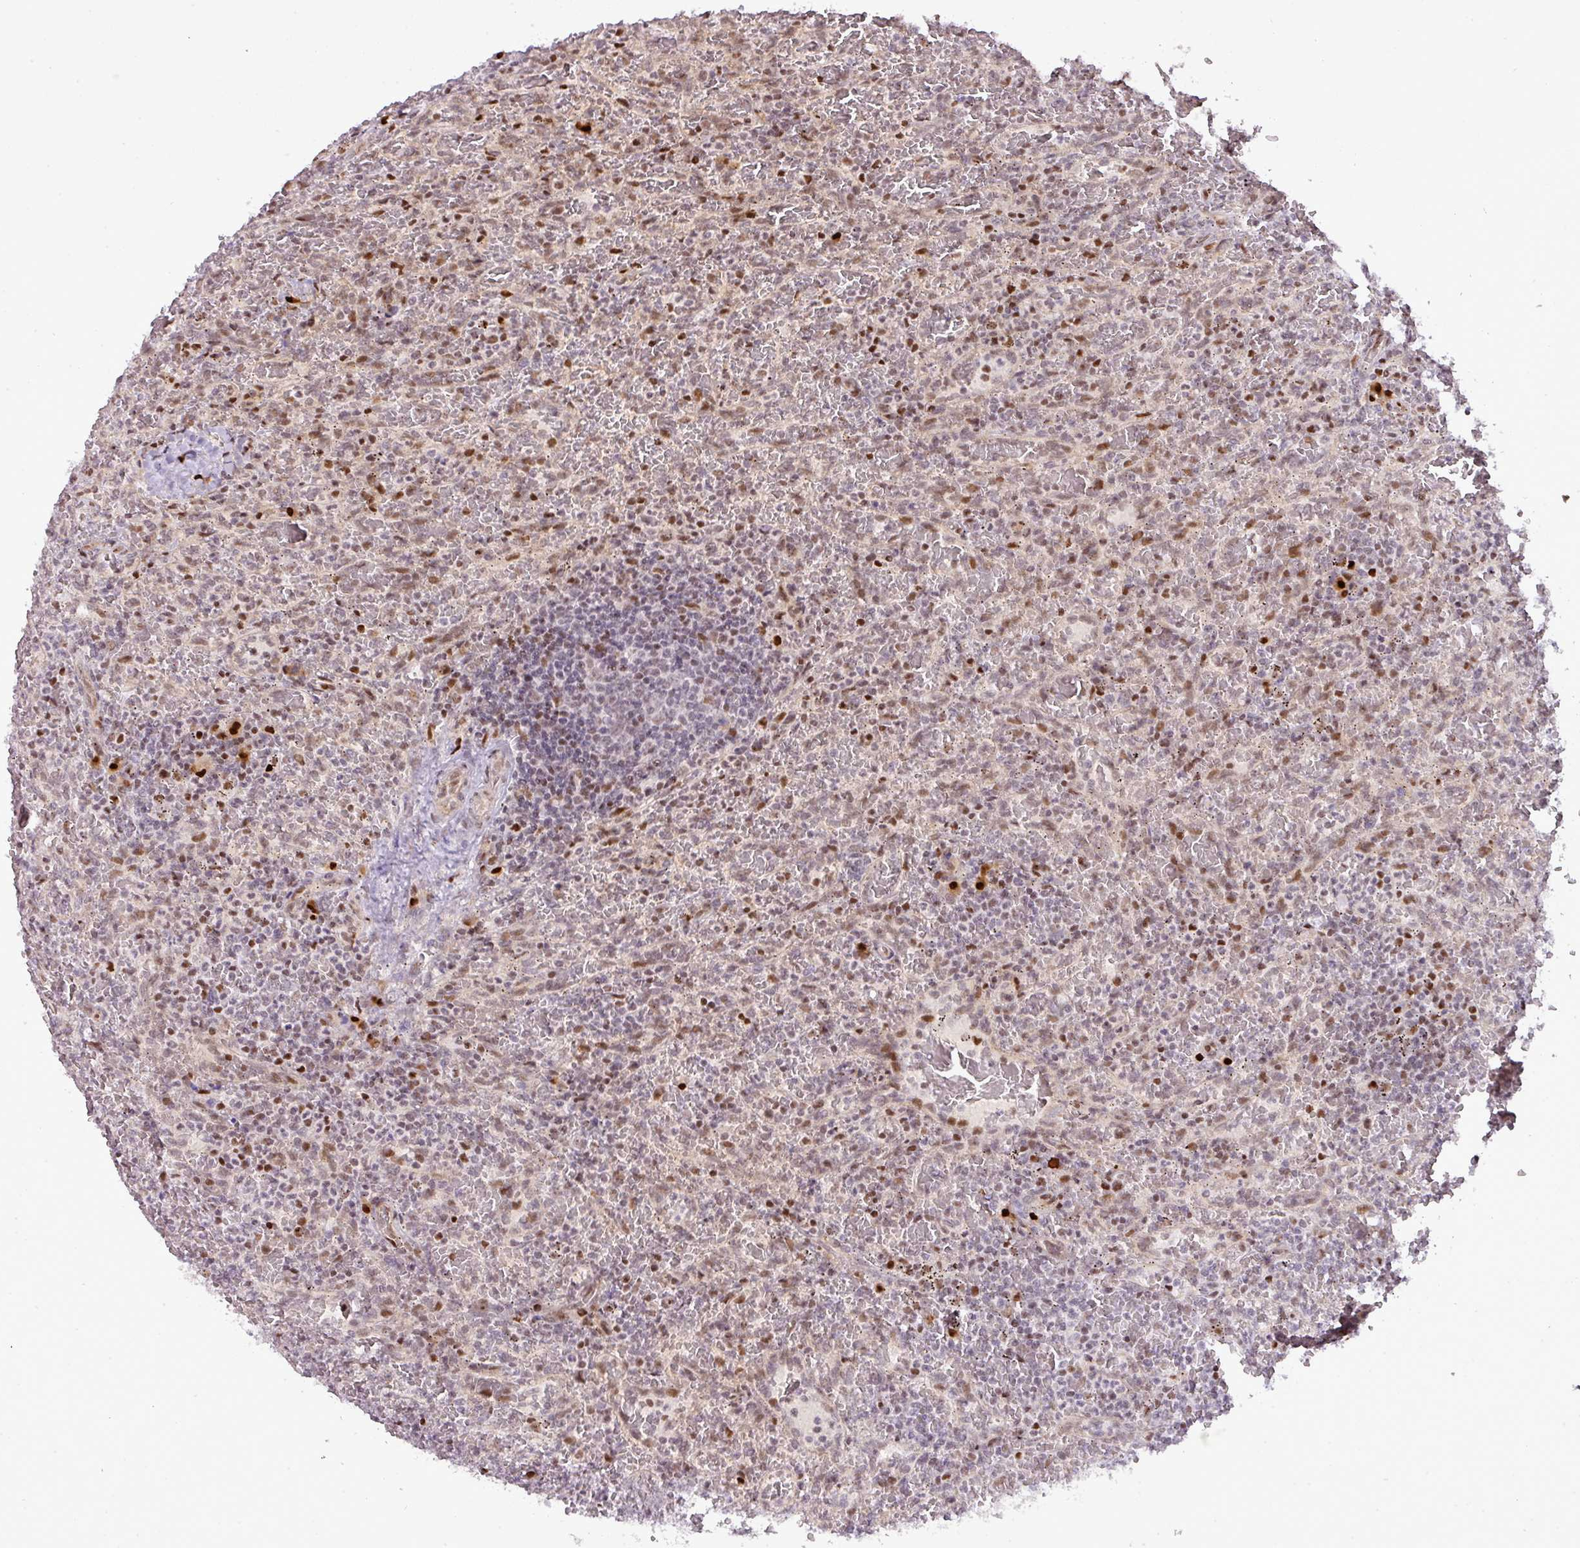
{"staining": {"intensity": "moderate", "quantity": "<25%", "location": "nuclear"}, "tissue": "lymphoma", "cell_type": "Tumor cells", "image_type": "cancer", "snomed": [{"axis": "morphology", "description": "Malignant lymphoma, non-Hodgkin's type, Low grade"}, {"axis": "topography", "description": "Spleen"}], "caption": "Immunohistochemical staining of low-grade malignant lymphoma, non-Hodgkin's type shows low levels of moderate nuclear protein positivity in about <25% of tumor cells.", "gene": "MYSM1", "patient": {"sex": "female", "age": 64}}